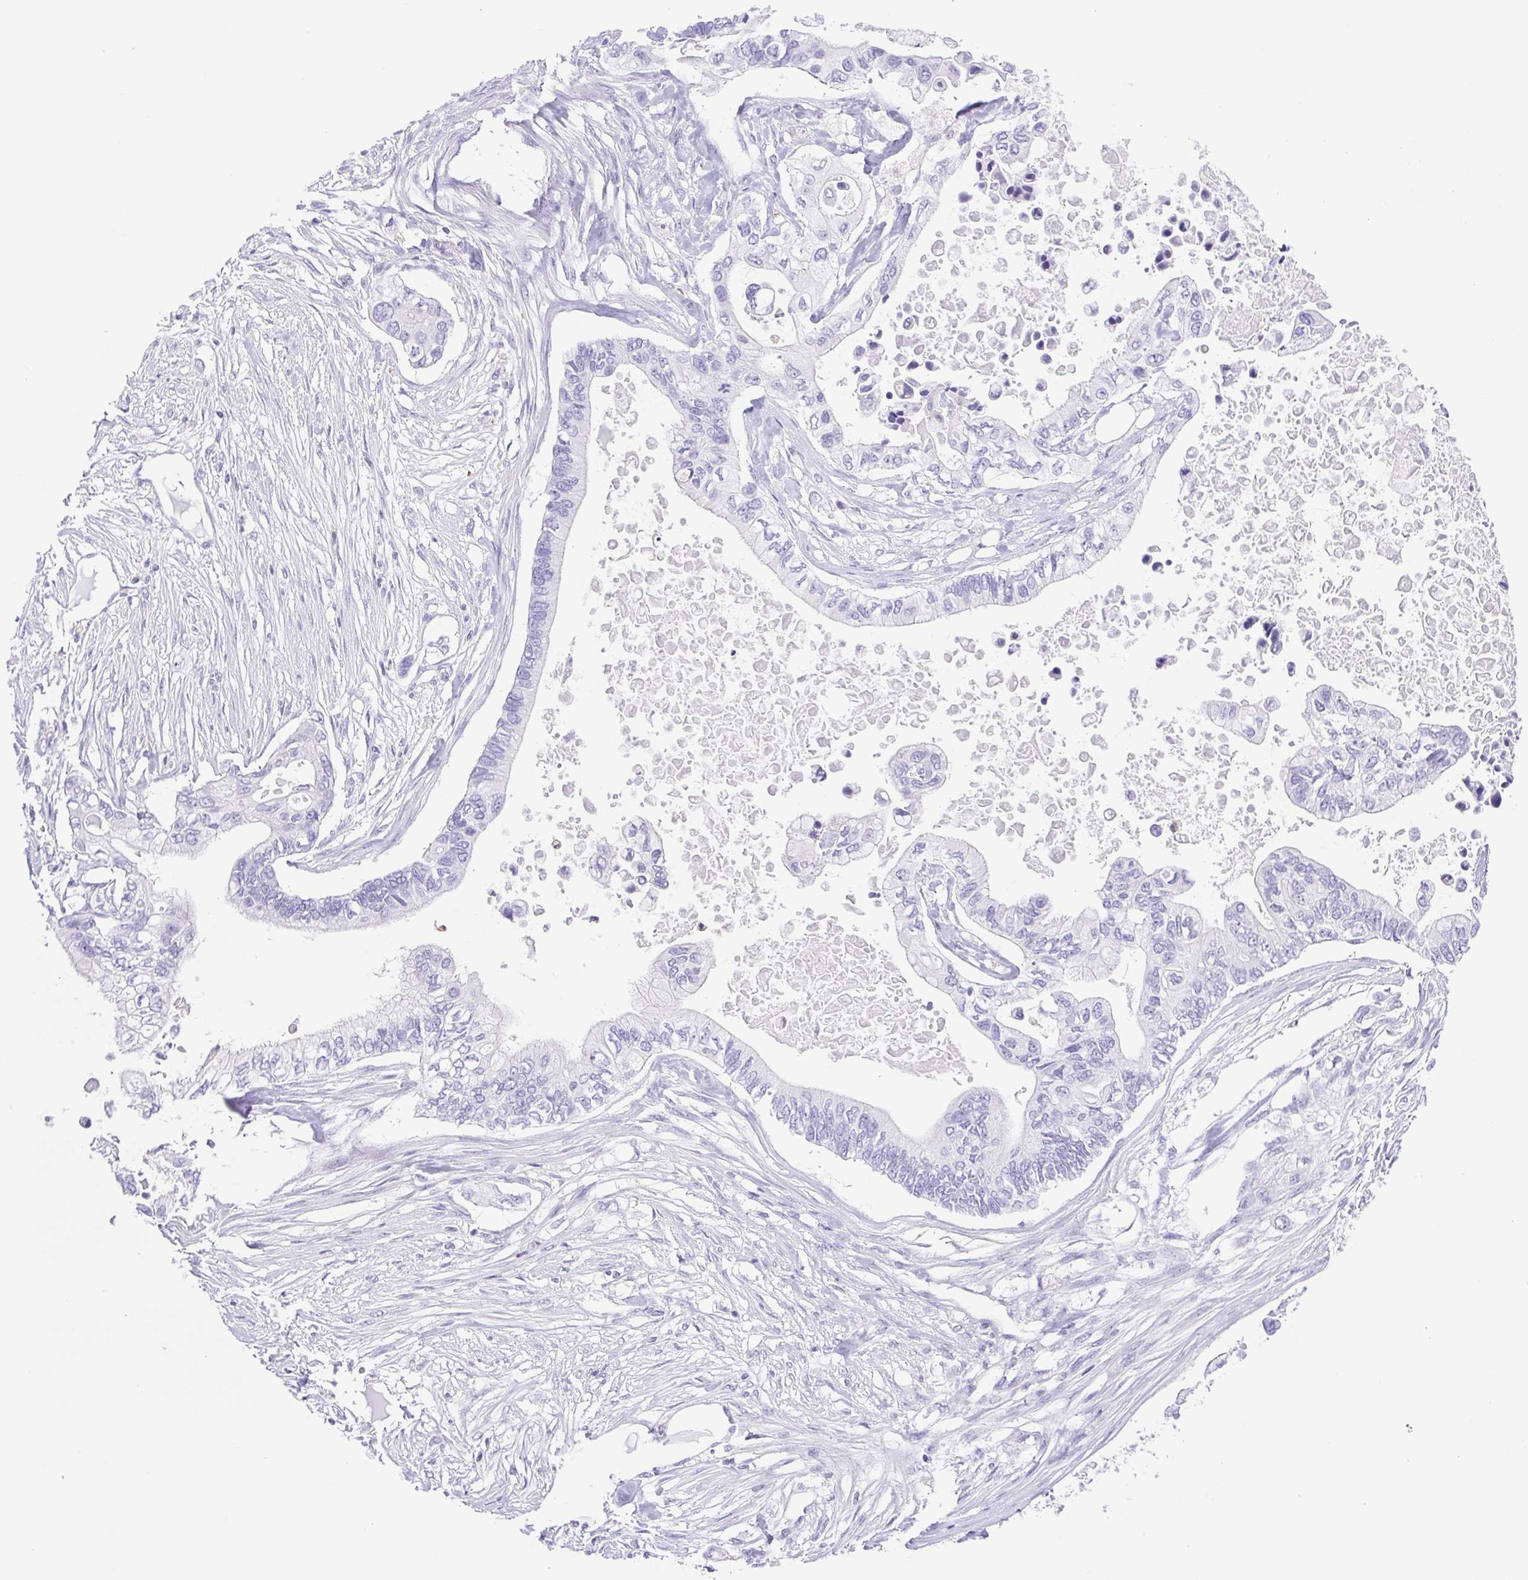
{"staining": {"intensity": "negative", "quantity": "none", "location": "none"}, "tissue": "pancreatic cancer", "cell_type": "Tumor cells", "image_type": "cancer", "snomed": [{"axis": "morphology", "description": "Adenocarcinoma, NOS"}, {"axis": "topography", "description": "Pancreas"}], "caption": "Immunohistochemistry (IHC) of human pancreatic cancer demonstrates no staining in tumor cells. (Stains: DAB immunohistochemistry (IHC) with hematoxylin counter stain, Microscopy: brightfield microscopy at high magnification).", "gene": "SYNPR", "patient": {"sex": "female", "age": 63}}